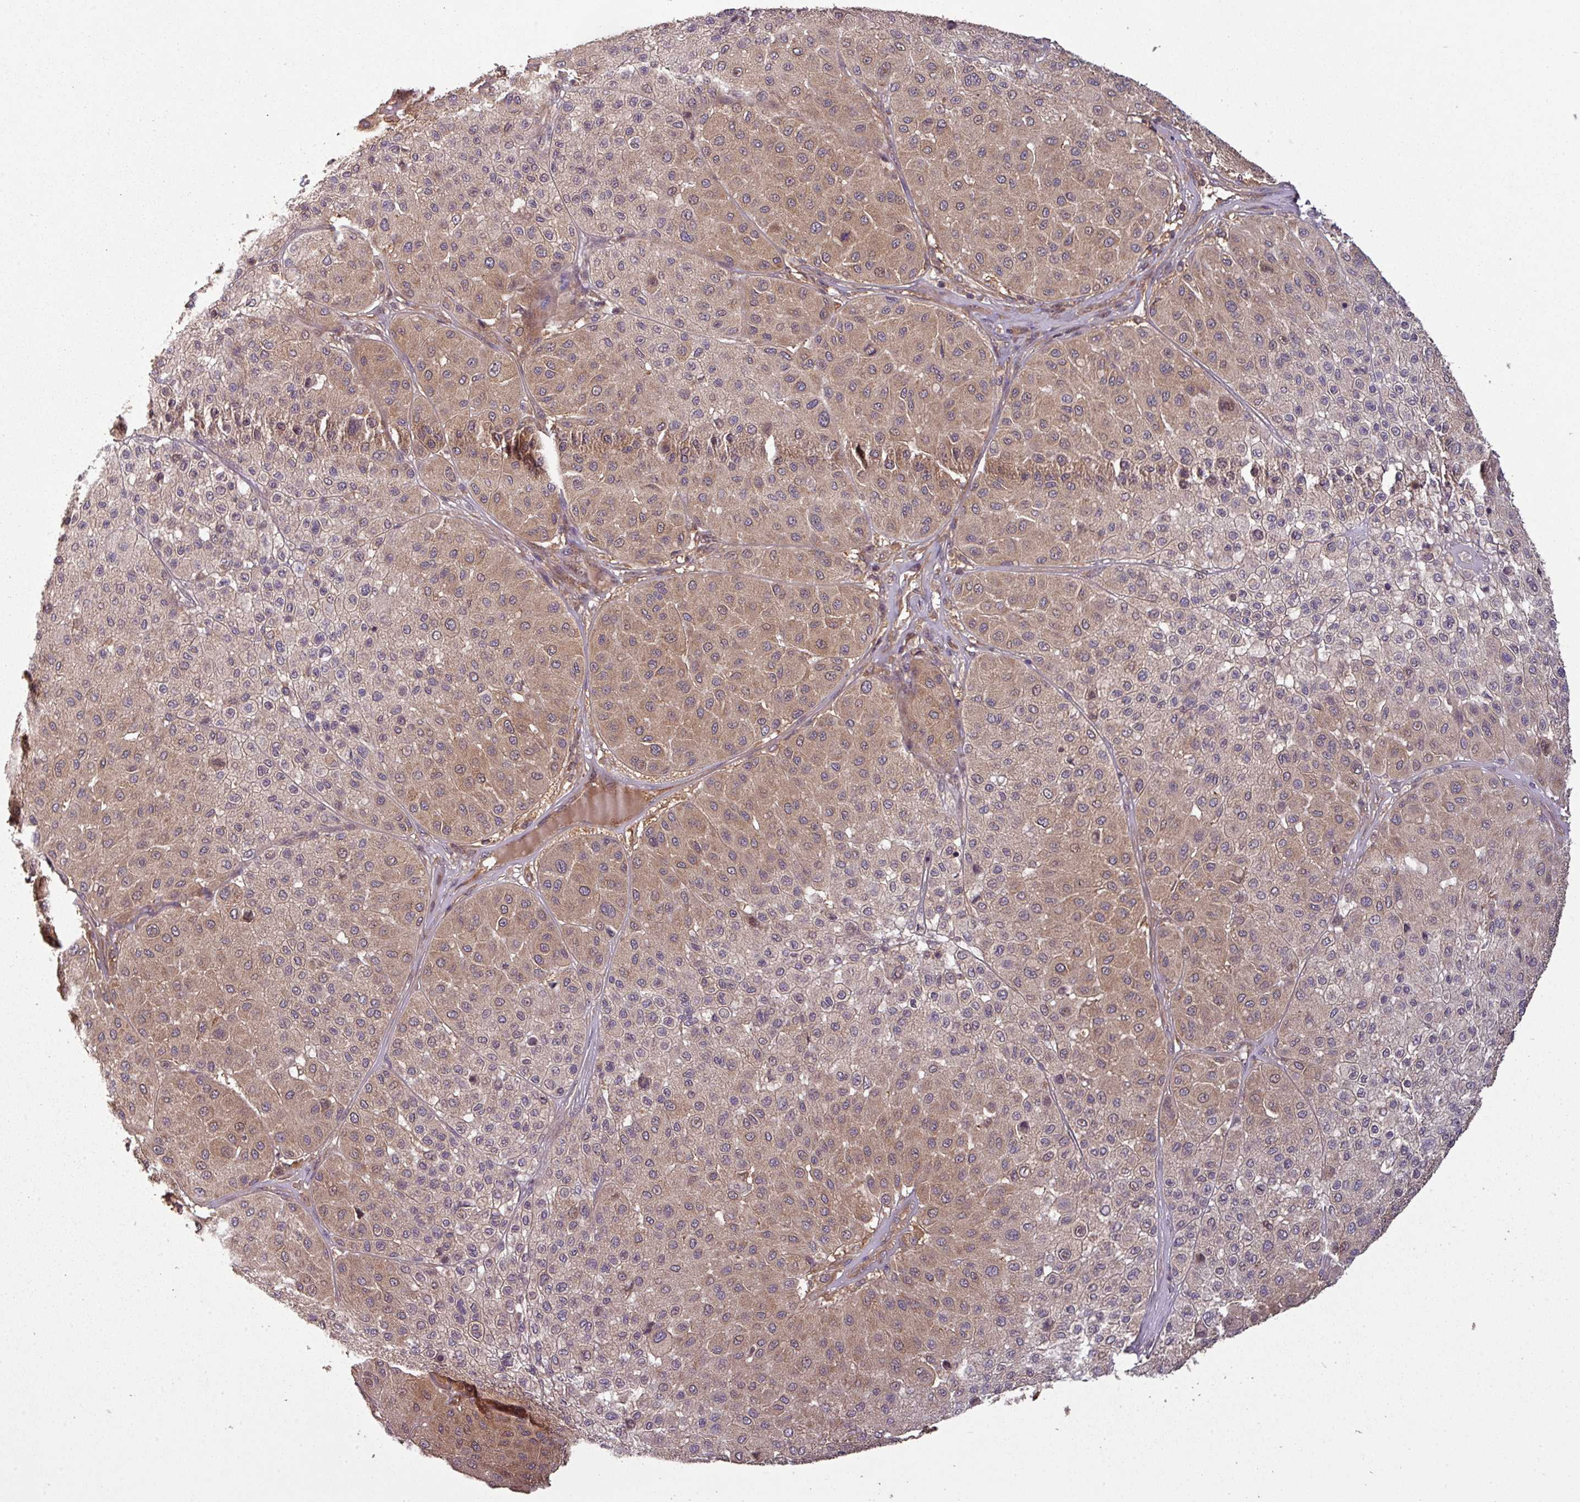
{"staining": {"intensity": "moderate", "quantity": ">75%", "location": "cytoplasmic/membranous"}, "tissue": "melanoma", "cell_type": "Tumor cells", "image_type": "cancer", "snomed": [{"axis": "morphology", "description": "Malignant melanoma, Metastatic site"}, {"axis": "topography", "description": "Smooth muscle"}], "caption": "Tumor cells reveal medium levels of moderate cytoplasmic/membranous positivity in about >75% of cells in human melanoma.", "gene": "GSKIP", "patient": {"sex": "male", "age": 41}}